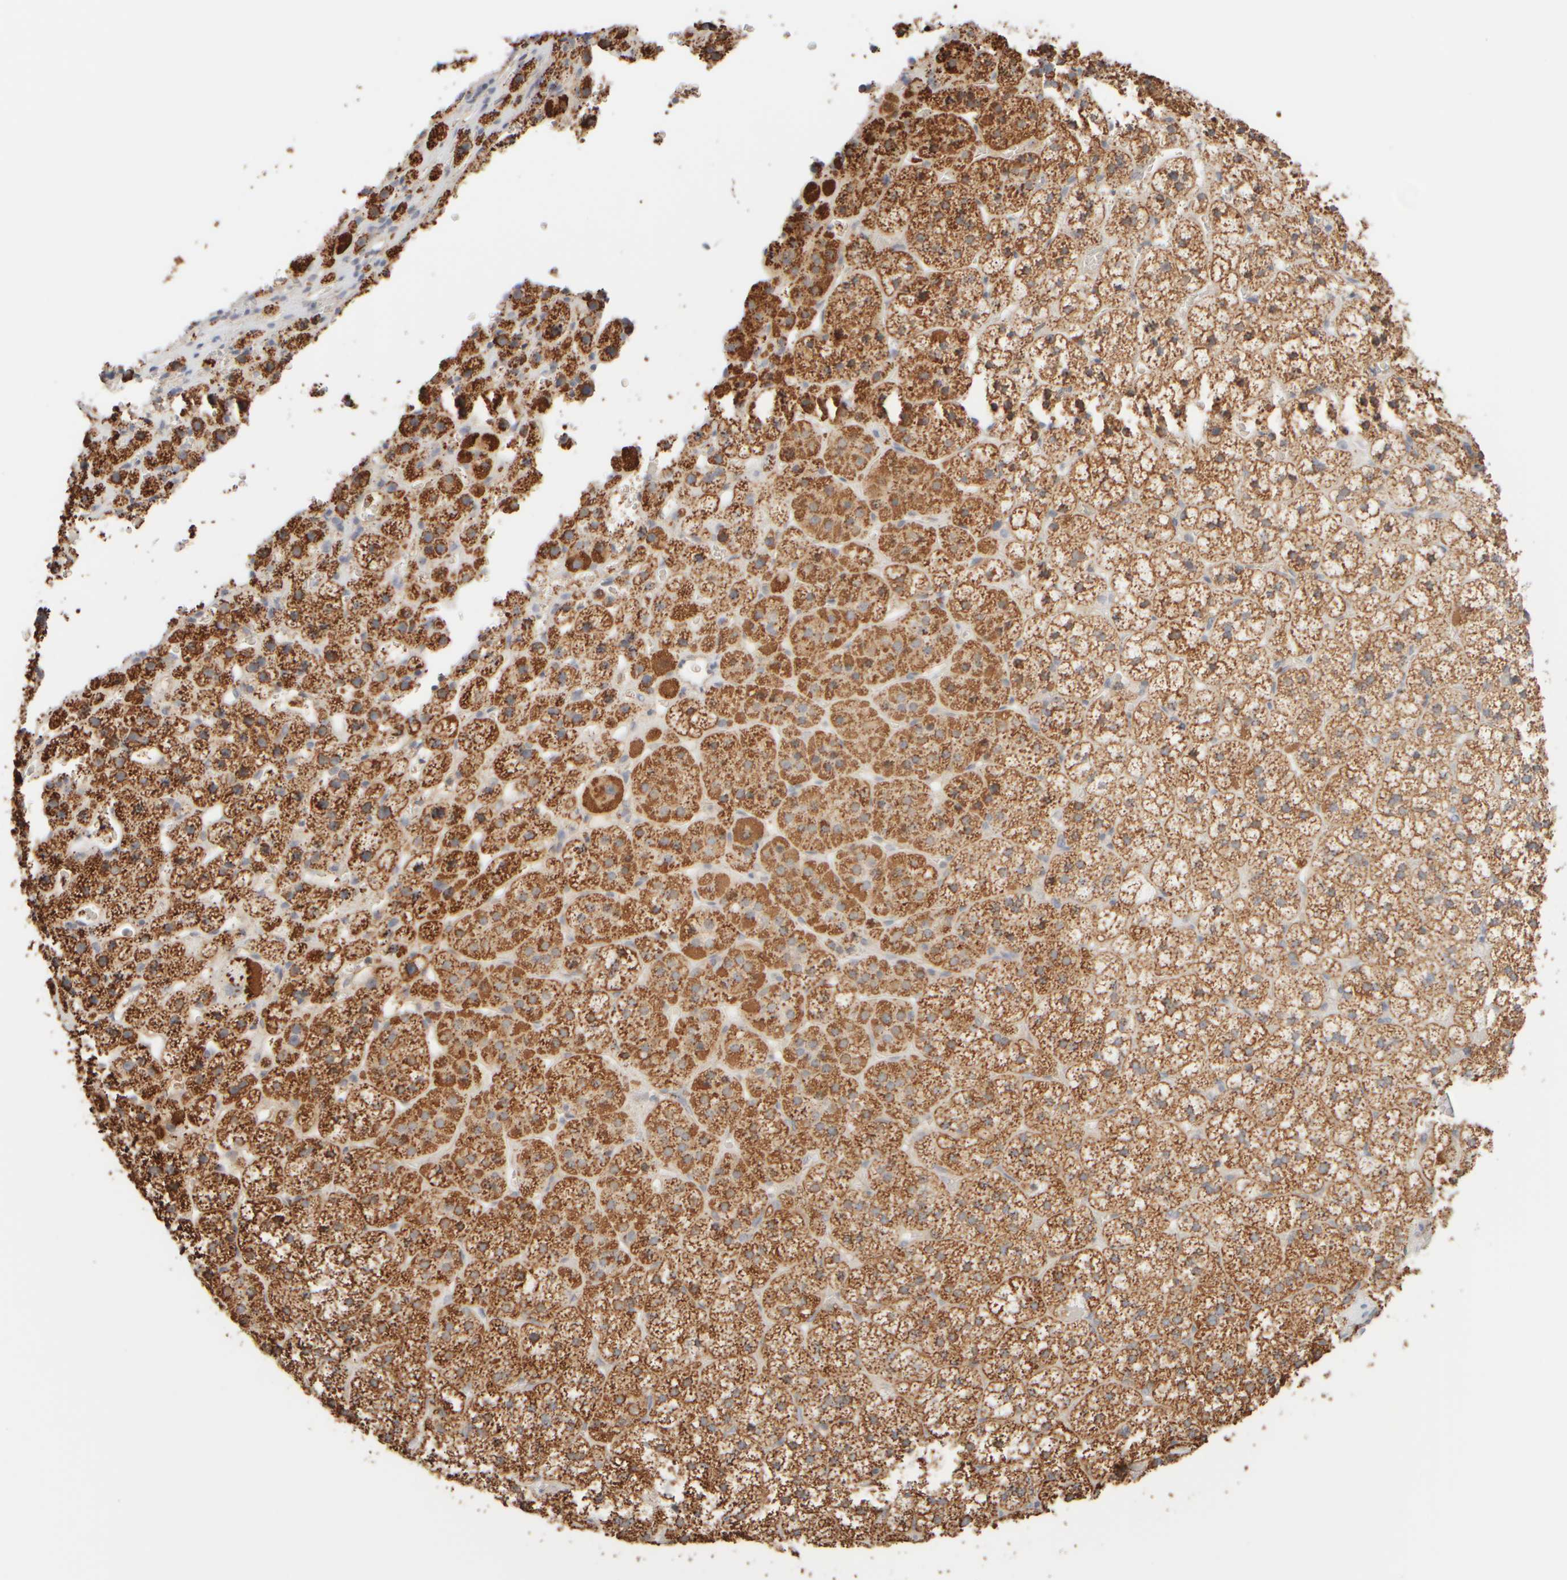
{"staining": {"intensity": "strong", "quantity": ">75%", "location": "cytoplasmic/membranous"}, "tissue": "adrenal gland", "cell_type": "Glandular cells", "image_type": "normal", "snomed": [{"axis": "morphology", "description": "Normal tissue, NOS"}, {"axis": "topography", "description": "Adrenal gland"}], "caption": "Immunohistochemistry (IHC) staining of normal adrenal gland, which displays high levels of strong cytoplasmic/membranous positivity in about >75% of glandular cells indicating strong cytoplasmic/membranous protein positivity. The staining was performed using DAB (brown) for protein detection and nuclei were counterstained in hematoxylin (blue).", "gene": "APBB2", "patient": {"sex": "female", "age": 44}}